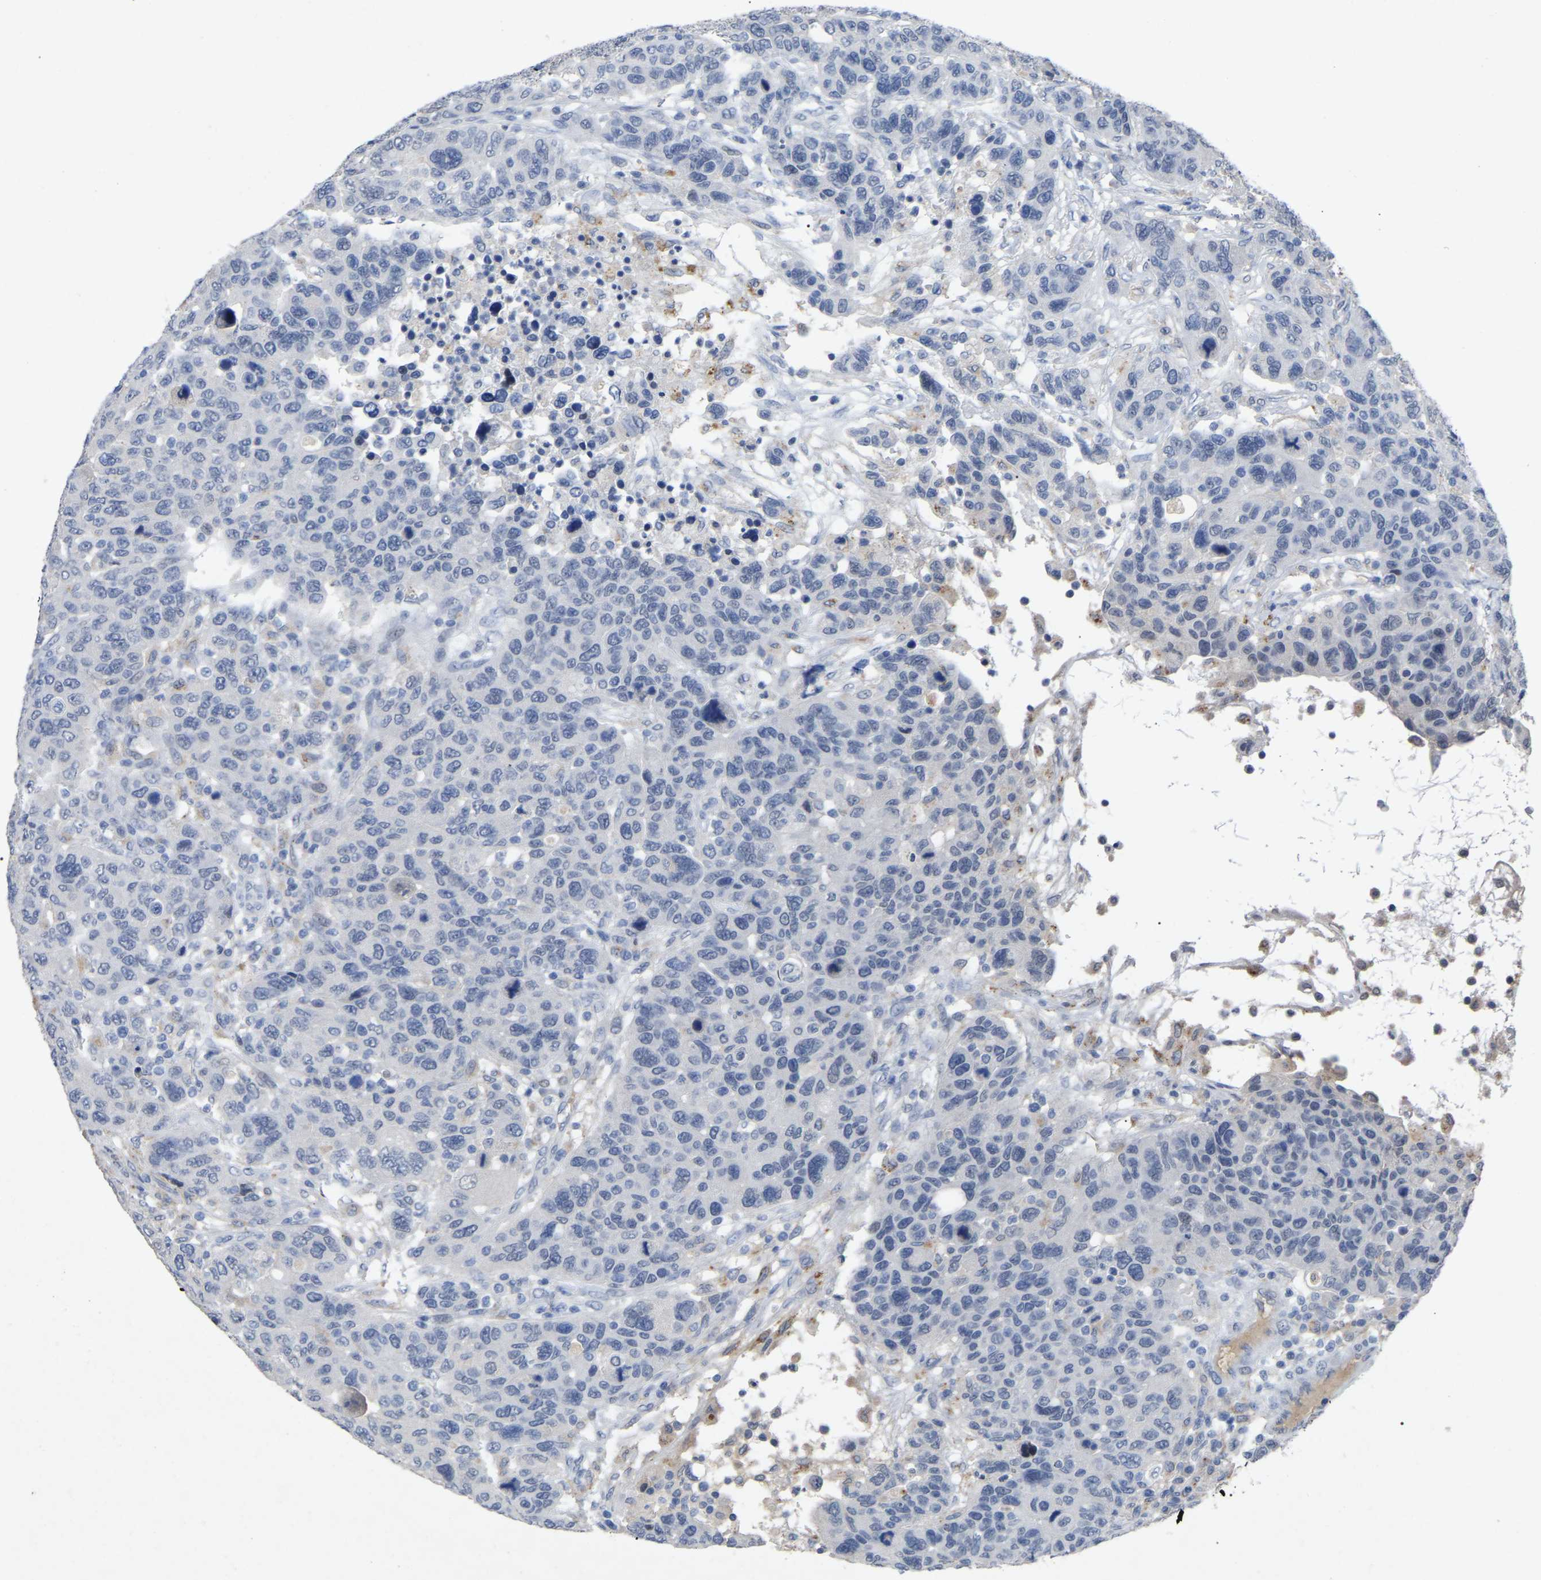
{"staining": {"intensity": "negative", "quantity": "none", "location": "none"}, "tissue": "breast cancer", "cell_type": "Tumor cells", "image_type": "cancer", "snomed": [{"axis": "morphology", "description": "Duct carcinoma"}, {"axis": "topography", "description": "Breast"}], "caption": "There is no significant positivity in tumor cells of breast cancer.", "gene": "SMPD2", "patient": {"sex": "female", "age": 37}}